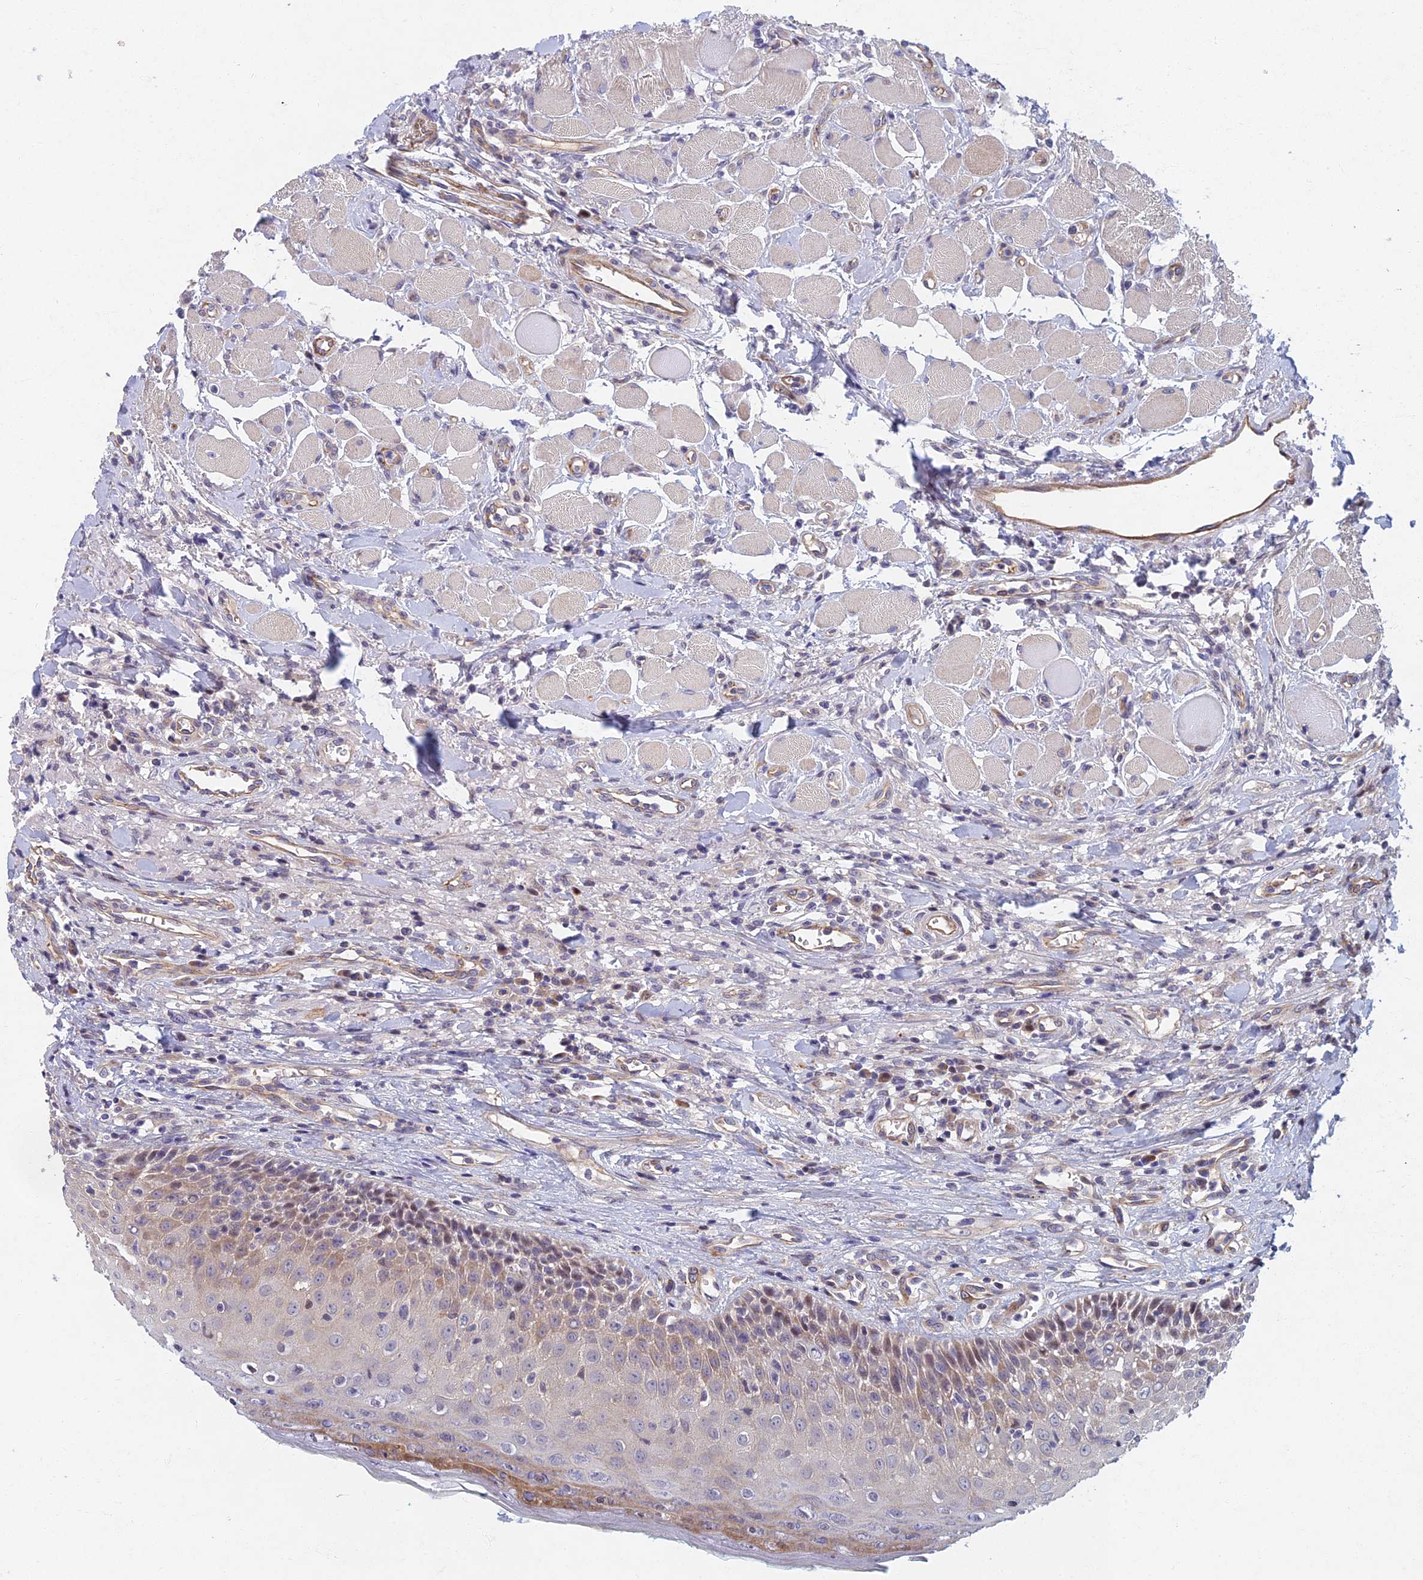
{"staining": {"intensity": "moderate", "quantity": "<25%", "location": "cytoplasmic/membranous"}, "tissue": "oral mucosa", "cell_type": "Squamous epithelial cells", "image_type": "normal", "snomed": [{"axis": "morphology", "description": "Normal tissue, NOS"}, {"axis": "topography", "description": "Oral tissue"}], "caption": "This micrograph shows immunohistochemistry (IHC) staining of unremarkable oral mucosa, with low moderate cytoplasmic/membranous expression in about <25% of squamous epithelial cells.", "gene": "RHBDL2", "patient": {"sex": "female", "age": 70}}